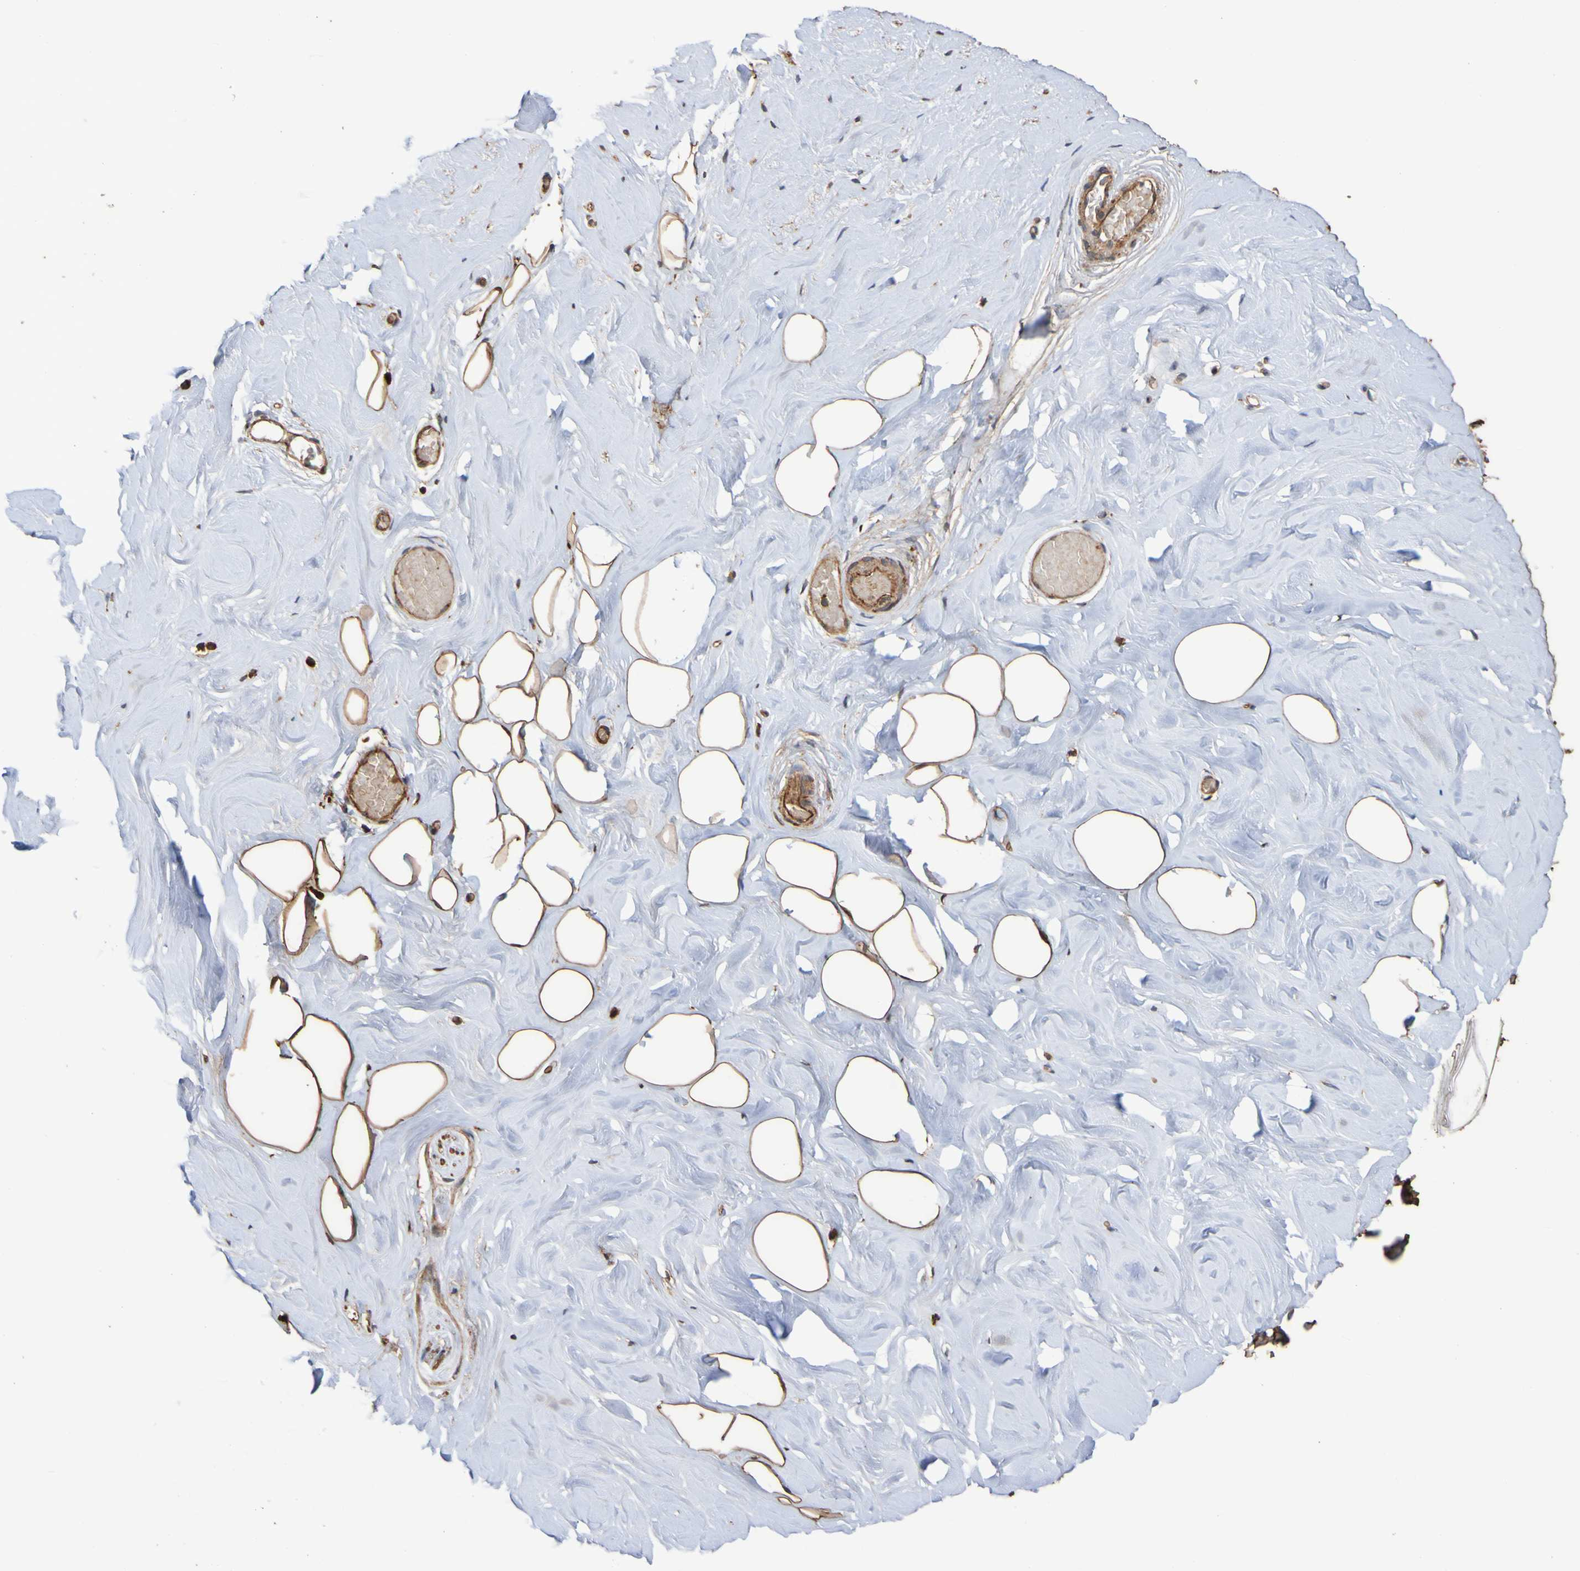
{"staining": {"intensity": "moderate", "quantity": ">75%", "location": "cytoplasmic/membranous"}, "tissue": "breast", "cell_type": "Adipocytes", "image_type": "normal", "snomed": [{"axis": "morphology", "description": "Normal tissue, NOS"}, {"axis": "topography", "description": "Breast"}], "caption": "Immunohistochemical staining of benign breast exhibits medium levels of moderate cytoplasmic/membranous positivity in approximately >75% of adipocytes. Using DAB (brown) and hematoxylin (blue) stains, captured at high magnification using brightfield microscopy.", "gene": "UCN", "patient": {"sex": "female", "age": 75}}